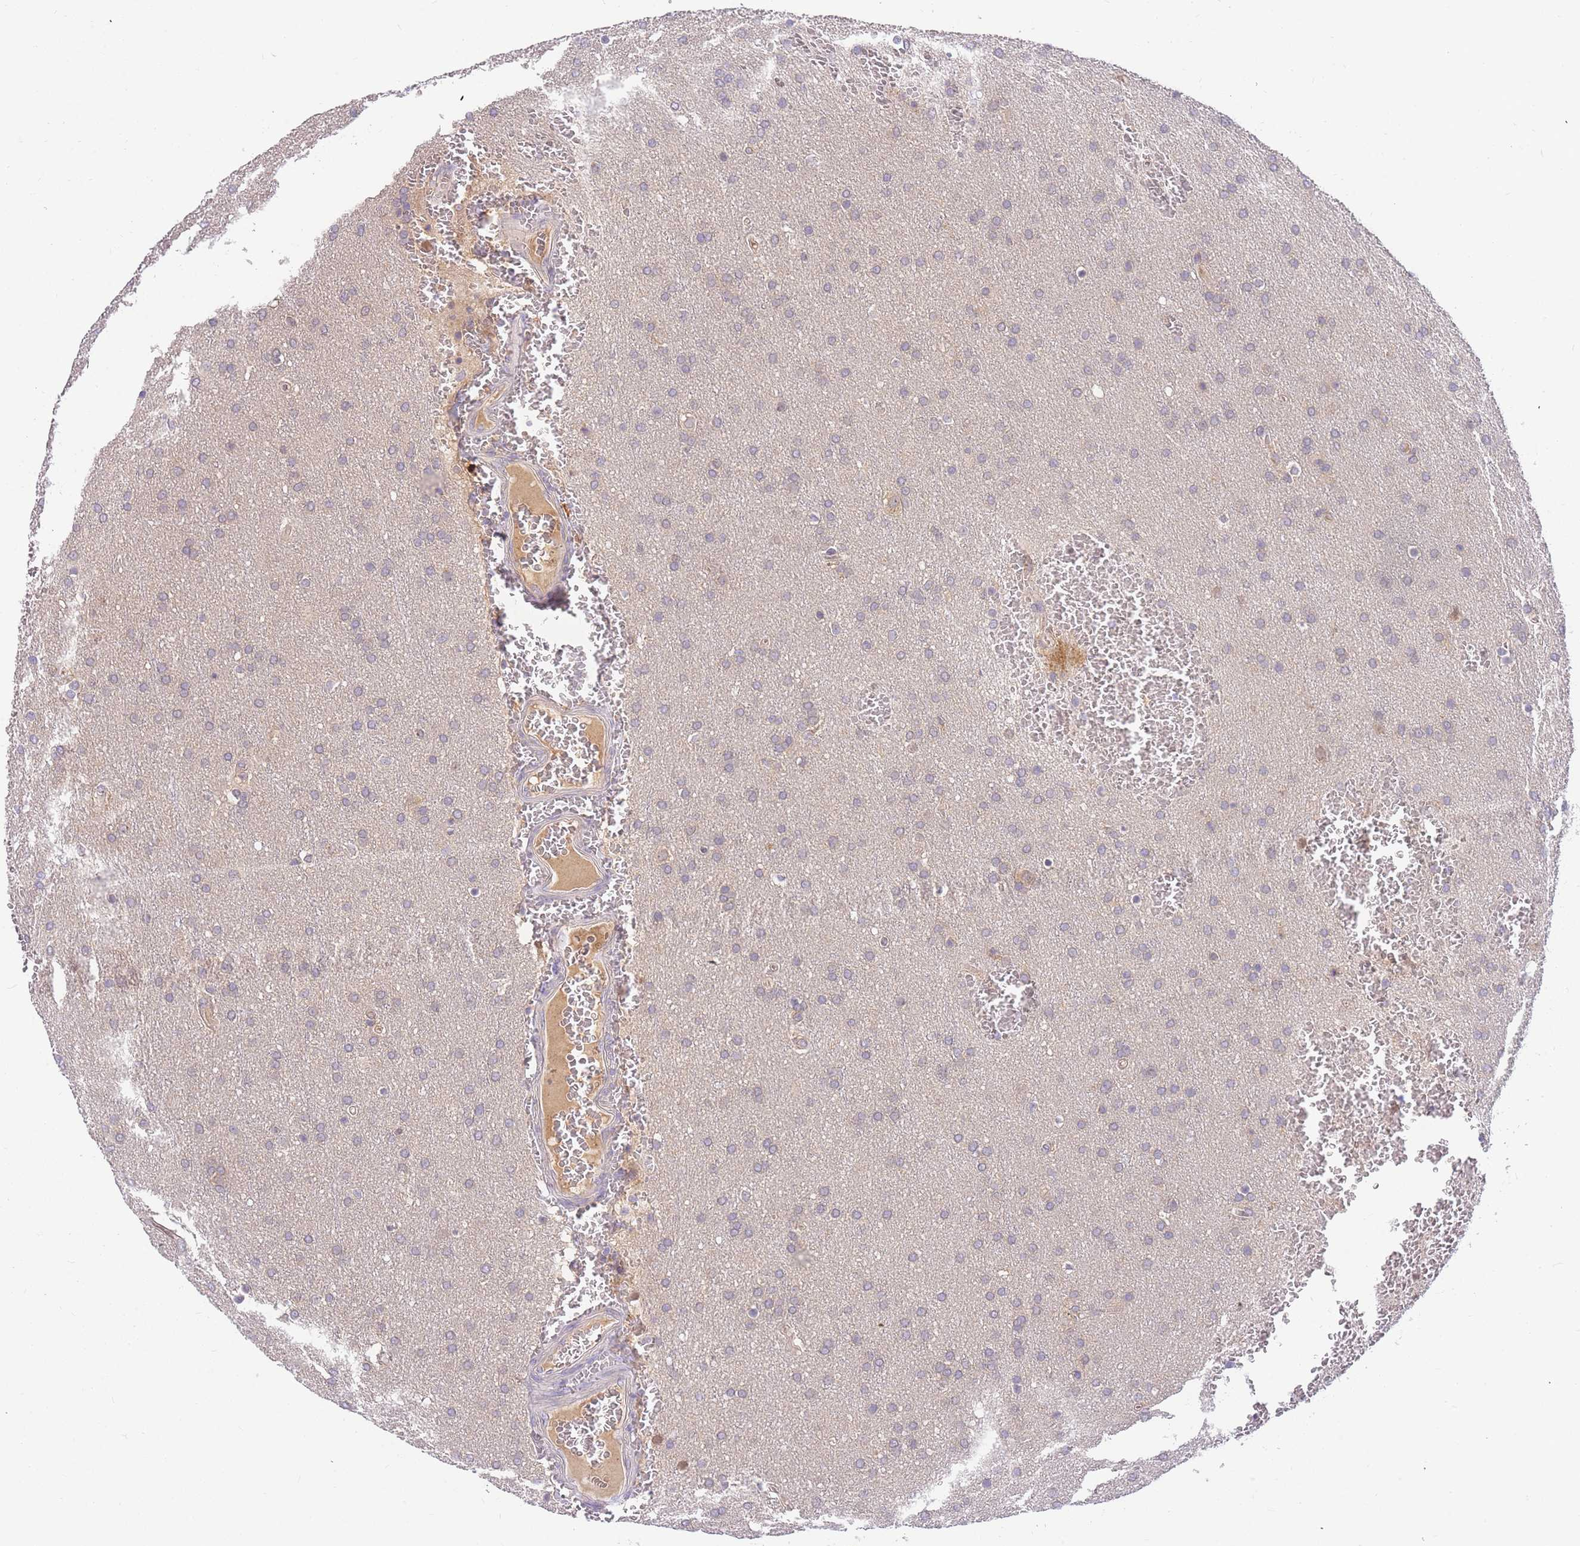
{"staining": {"intensity": "negative", "quantity": "none", "location": "none"}, "tissue": "glioma", "cell_type": "Tumor cells", "image_type": "cancer", "snomed": [{"axis": "morphology", "description": "Glioma, malignant, Low grade"}, {"axis": "topography", "description": "Brain"}], "caption": "Tumor cells show no significant expression in malignant low-grade glioma. (DAB IHC visualized using brightfield microscopy, high magnification).", "gene": "ZNF577", "patient": {"sex": "female", "age": 32}}